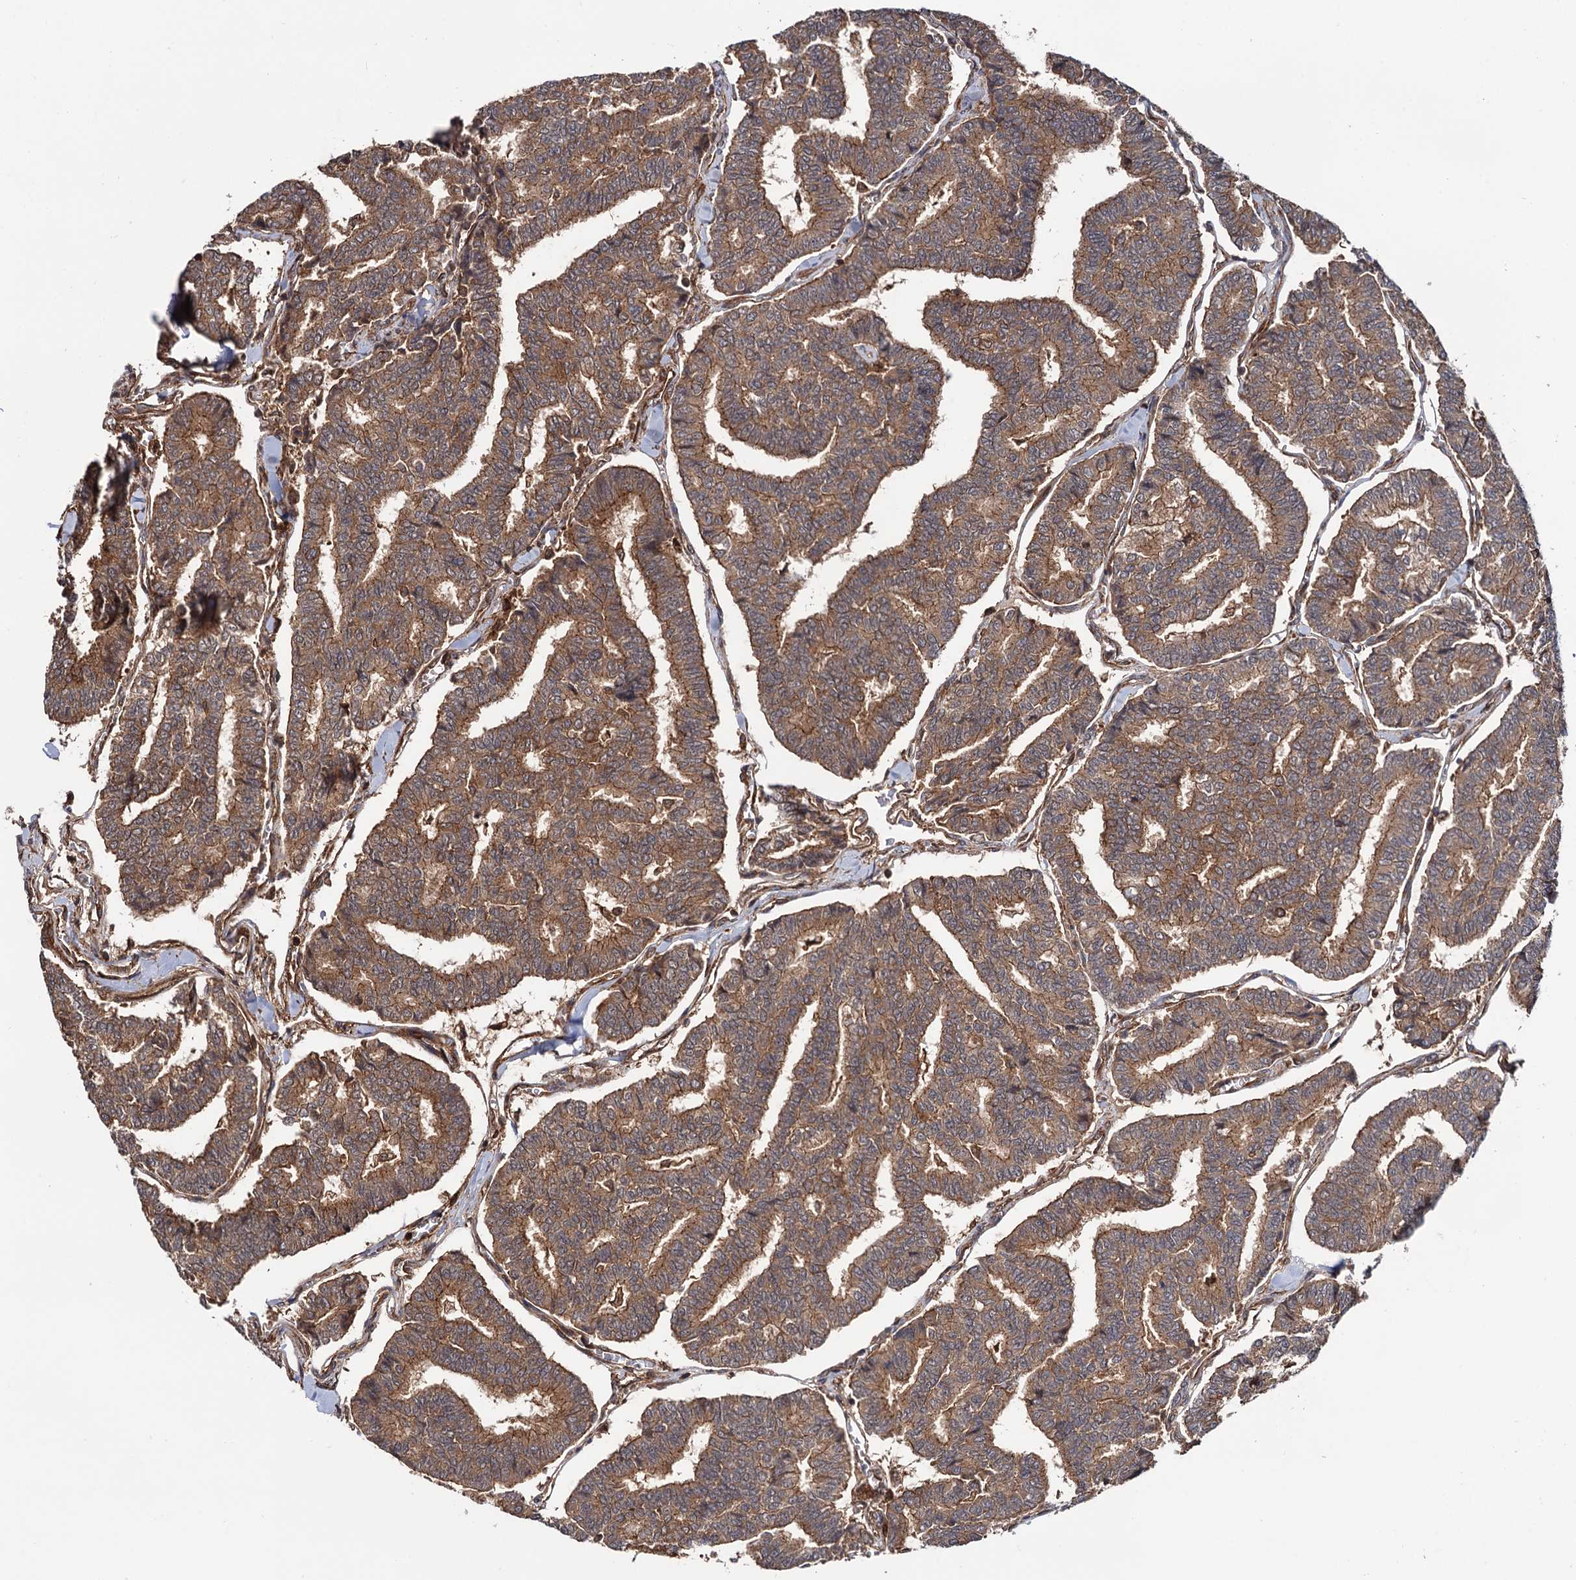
{"staining": {"intensity": "moderate", "quantity": ">75%", "location": "cytoplasmic/membranous"}, "tissue": "thyroid cancer", "cell_type": "Tumor cells", "image_type": "cancer", "snomed": [{"axis": "morphology", "description": "Papillary adenocarcinoma, NOS"}, {"axis": "topography", "description": "Thyroid gland"}], "caption": "Human thyroid cancer stained with a brown dye shows moderate cytoplasmic/membranous positive positivity in about >75% of tumor cells.", "gene": "ATP8B4", "patient": {"sex": "female", "age": 35}}